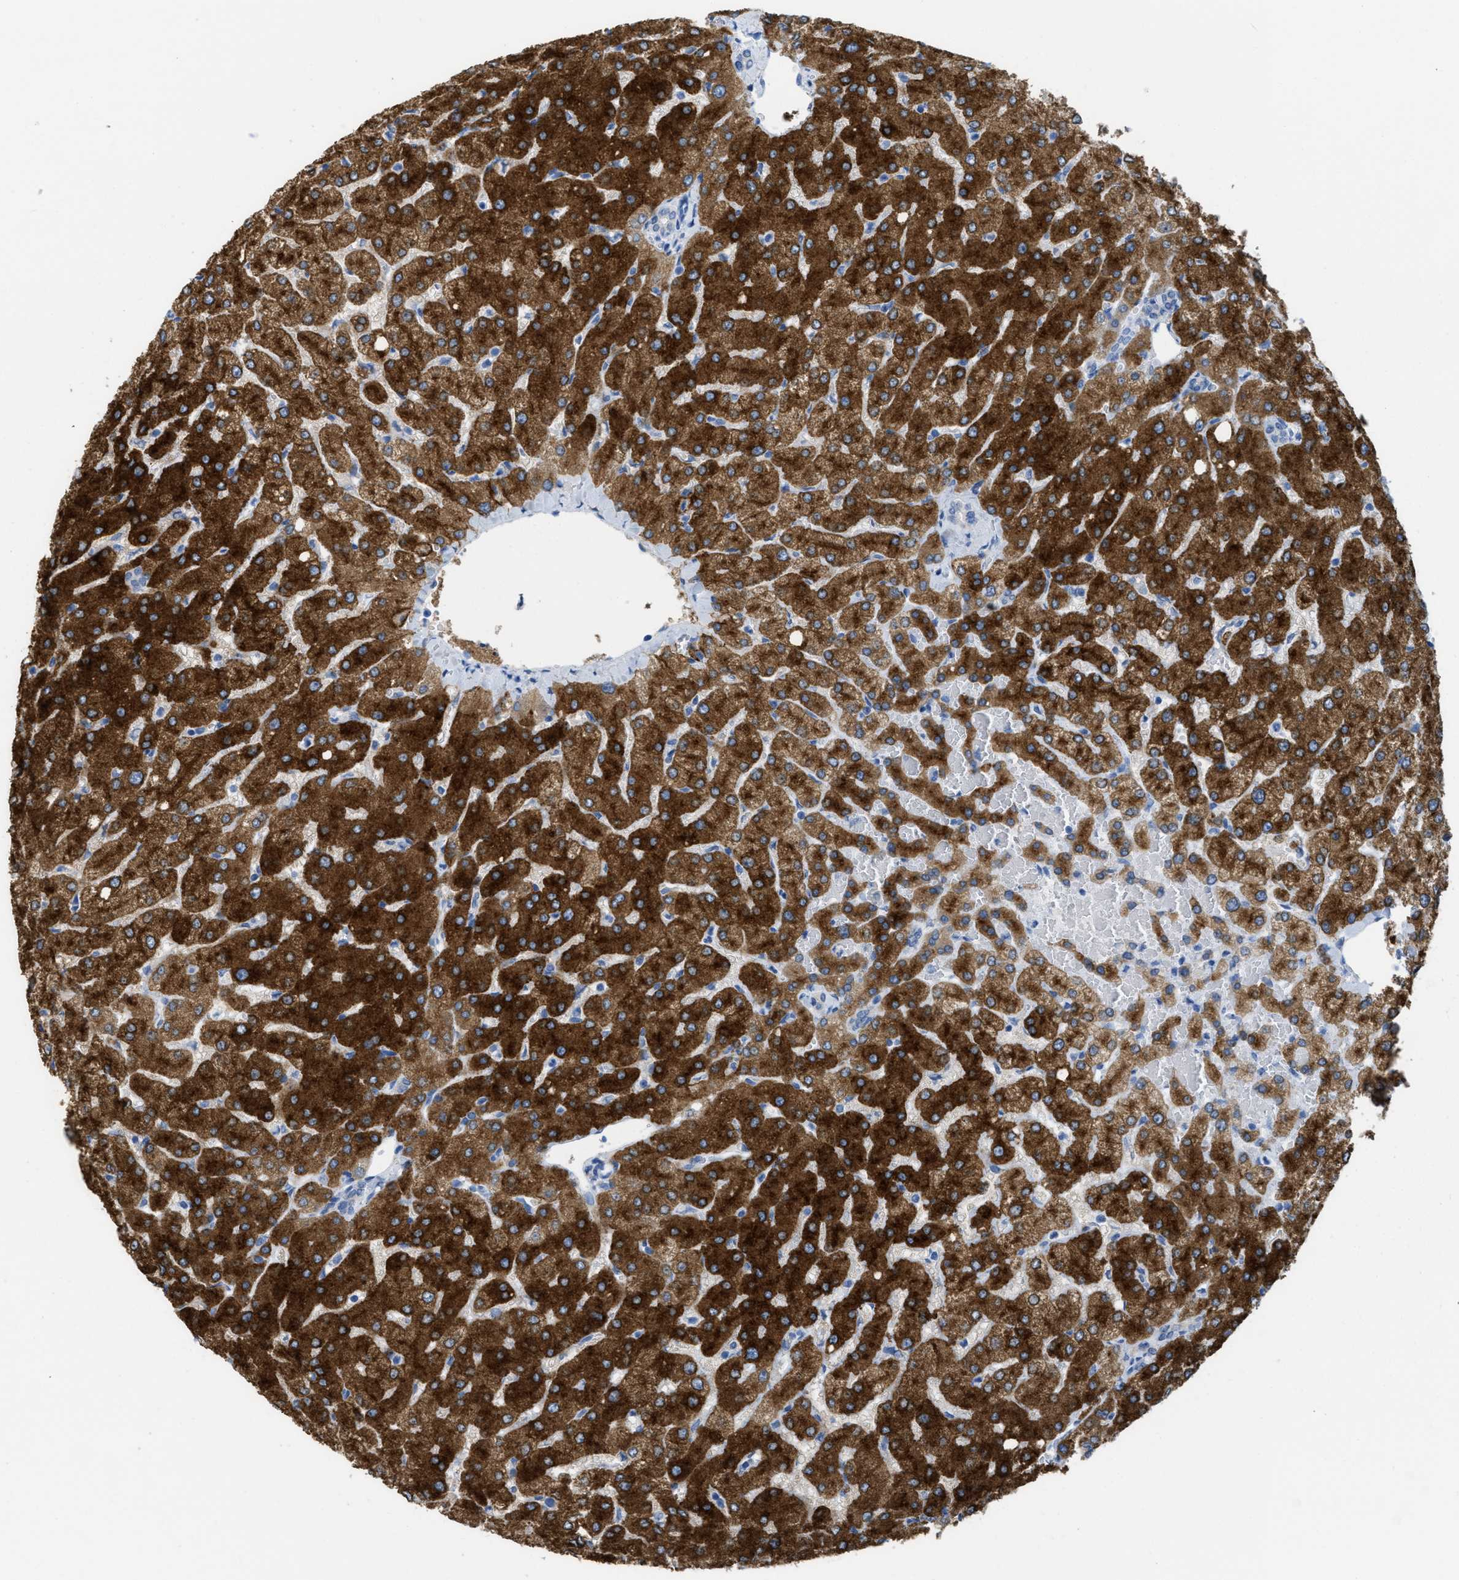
{"staining": {"intensity": "negative", "quantity": "none", "location": "none"}, "tissue": "liver", "cell_type": "Cholangiocytes", "image_type": "normal", "snomed": [{"axis": "morphology", "description": "Normal tissue, NOS"}, {"axis": "topography", "description": "Liver"}], "caption": "An immunohistochemistry image of normal liver is shown. There is no staining in cholangiocytes of liver. (Brightfield microscopy of DAB immunohistochemistry (IHC) at high magnification).", "gene": "ASGR1", "patient": {"sex": "female", "age": 54}}